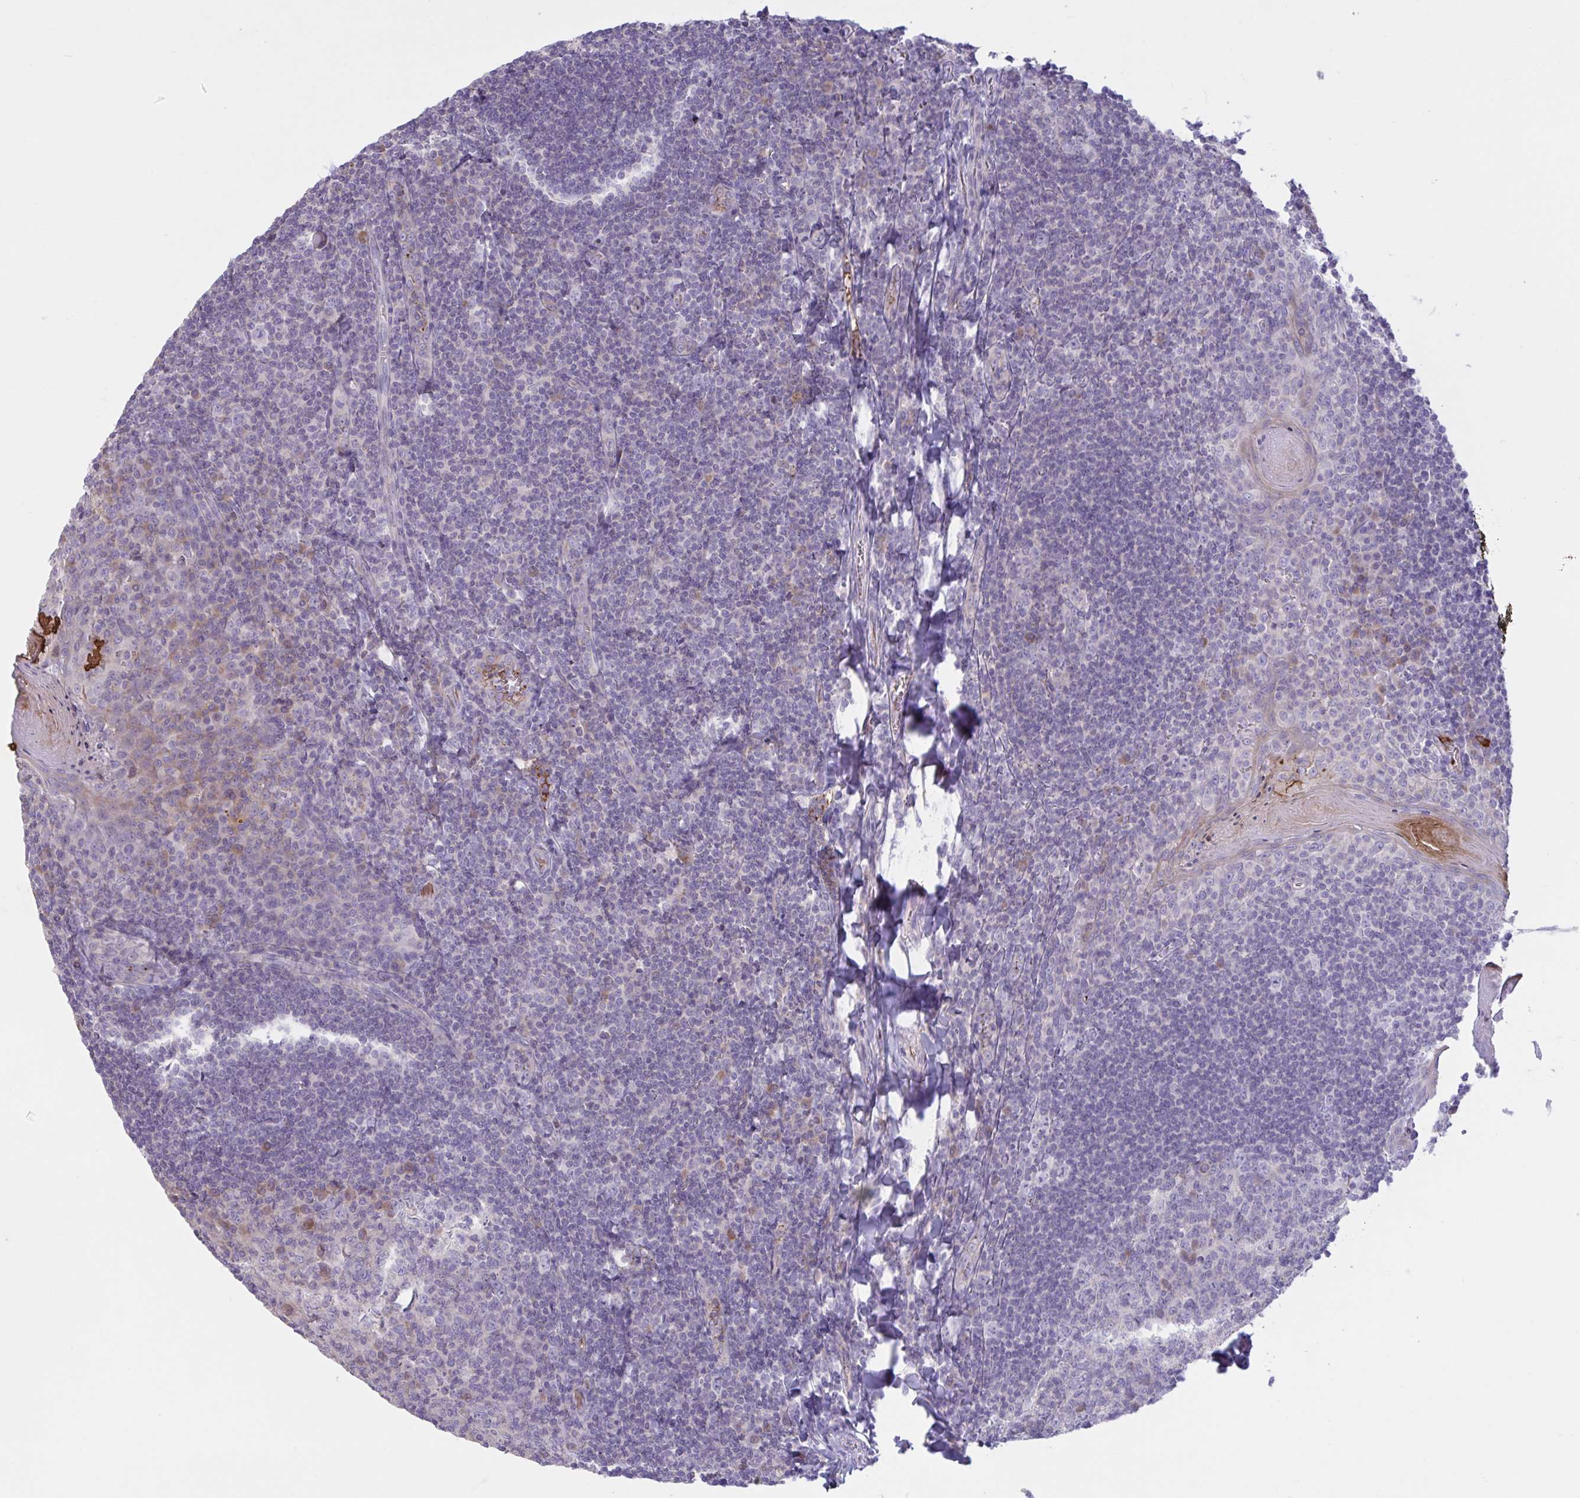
{"staining": {"intensity": "negative", "quantity": "none", "location": "none"}, "tissue": "tonsil", "cell_type": "Germinal center cells", "image_type": "normal", "snomed": [{"axis": "morphology", "description": "Normal tissue, NOS"}, {"axis": "topography", "description": "Tonsil"}], "caption": "High power microscopy micrograph of an immunohistochemistry (IHC) micrograph of unremarkable tonsil, revealing no significant expression in germinal center cells.", "gene": "IL1R1", "patient": {"sex": "male", "age": 27}}